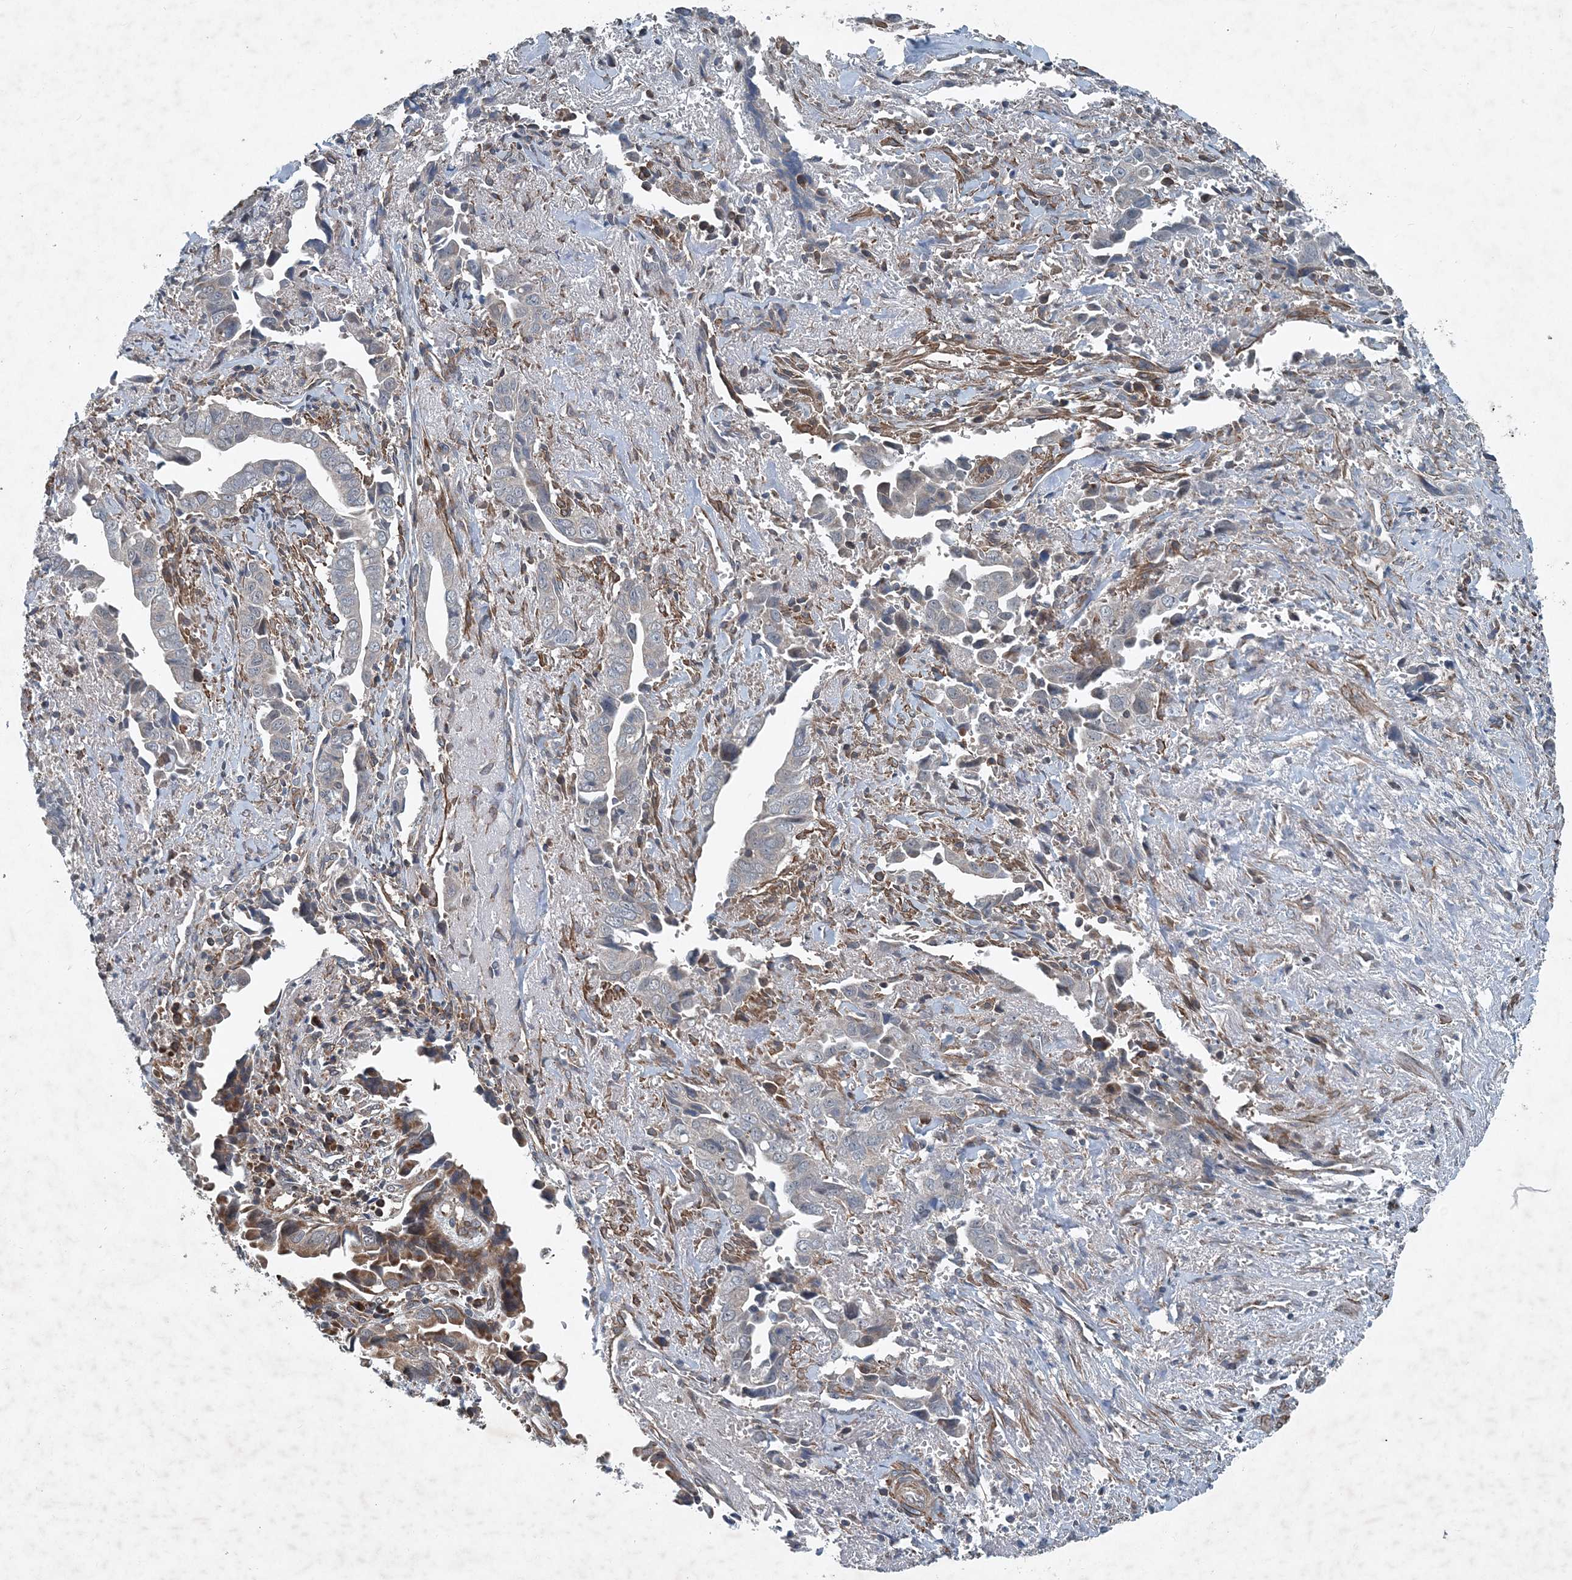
{"staining": {"intensity": "negative", "quantity": "none", "location": "none"}, "tissue": "liver cancer", "cell_type": "Tumor cells", "image_type": "cancer", "snomed": [{"axis": "morphology", "description": "Cholangiocarcinoma"}, {"axis": "topography", "description": "Liver"}], "caption": "A micrograph of human cholangiocarcinoma (liver) is negative for staining in tumor cells.", "gene": "NDUFA2", "patient": {"sex": "female", "age": 79}}